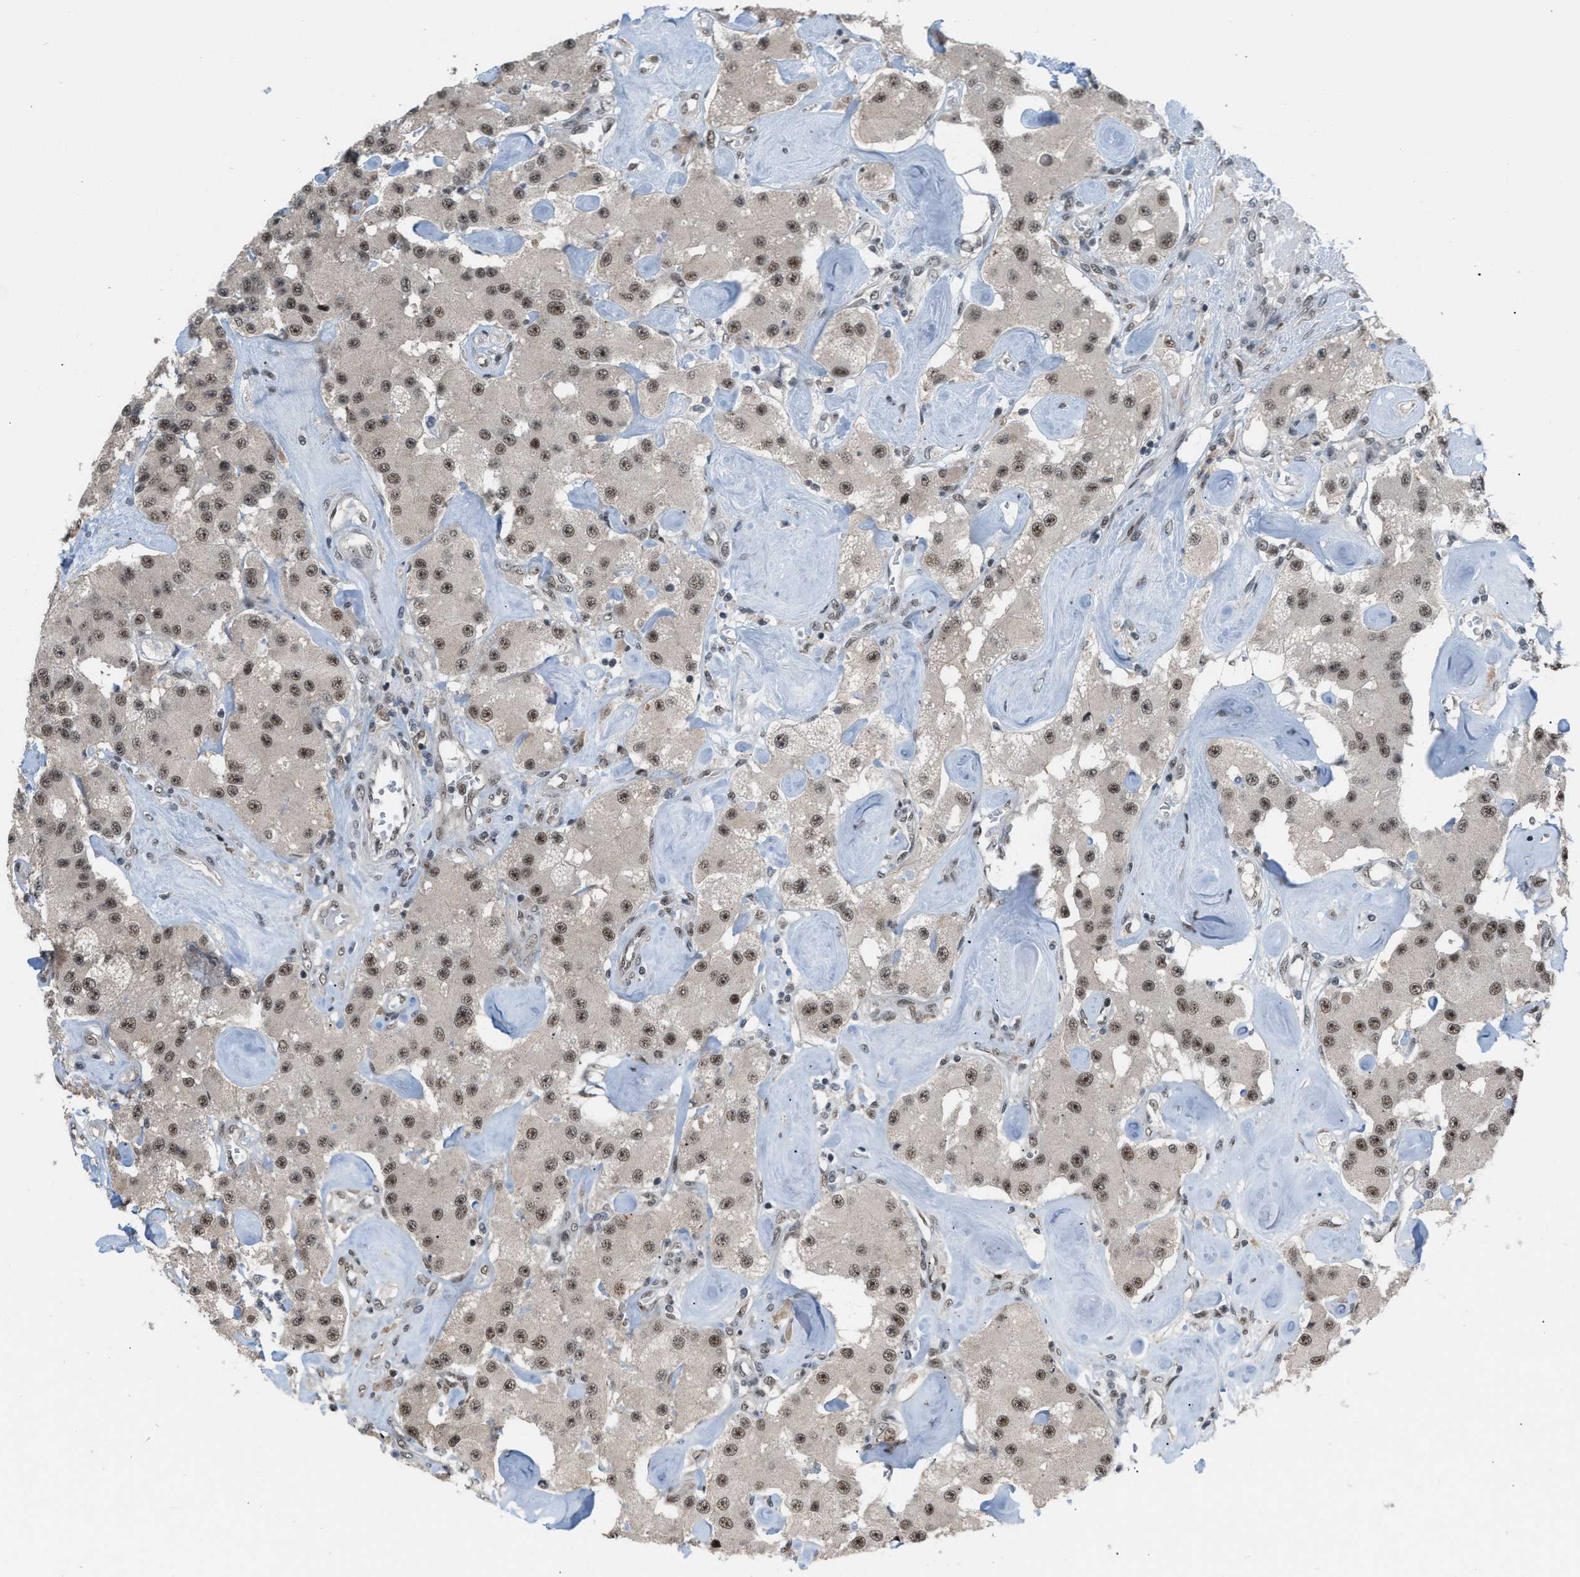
{"staining": {"intensity": "moderate", "quantity": ">75%", "location": "nuclear"}, "tissue": "carcinoid", "cell_type": "Tumor cells", "image_type": "cancer", "snomed": [{"axis": "morphology", "description": "Carcinoid, malignant, NOS"}, {"axis": "topography", "description": "Pancreas"}], "caption": "Tumor cells display medium levels of moderate nuclear positivity in about >75% of cells in human carcinoid (malignant). Ihc stains the protein in brown and the nuclei are stained blue.", "gene": "PRPF4", "patient": {"sex": "male", "age": 41}}